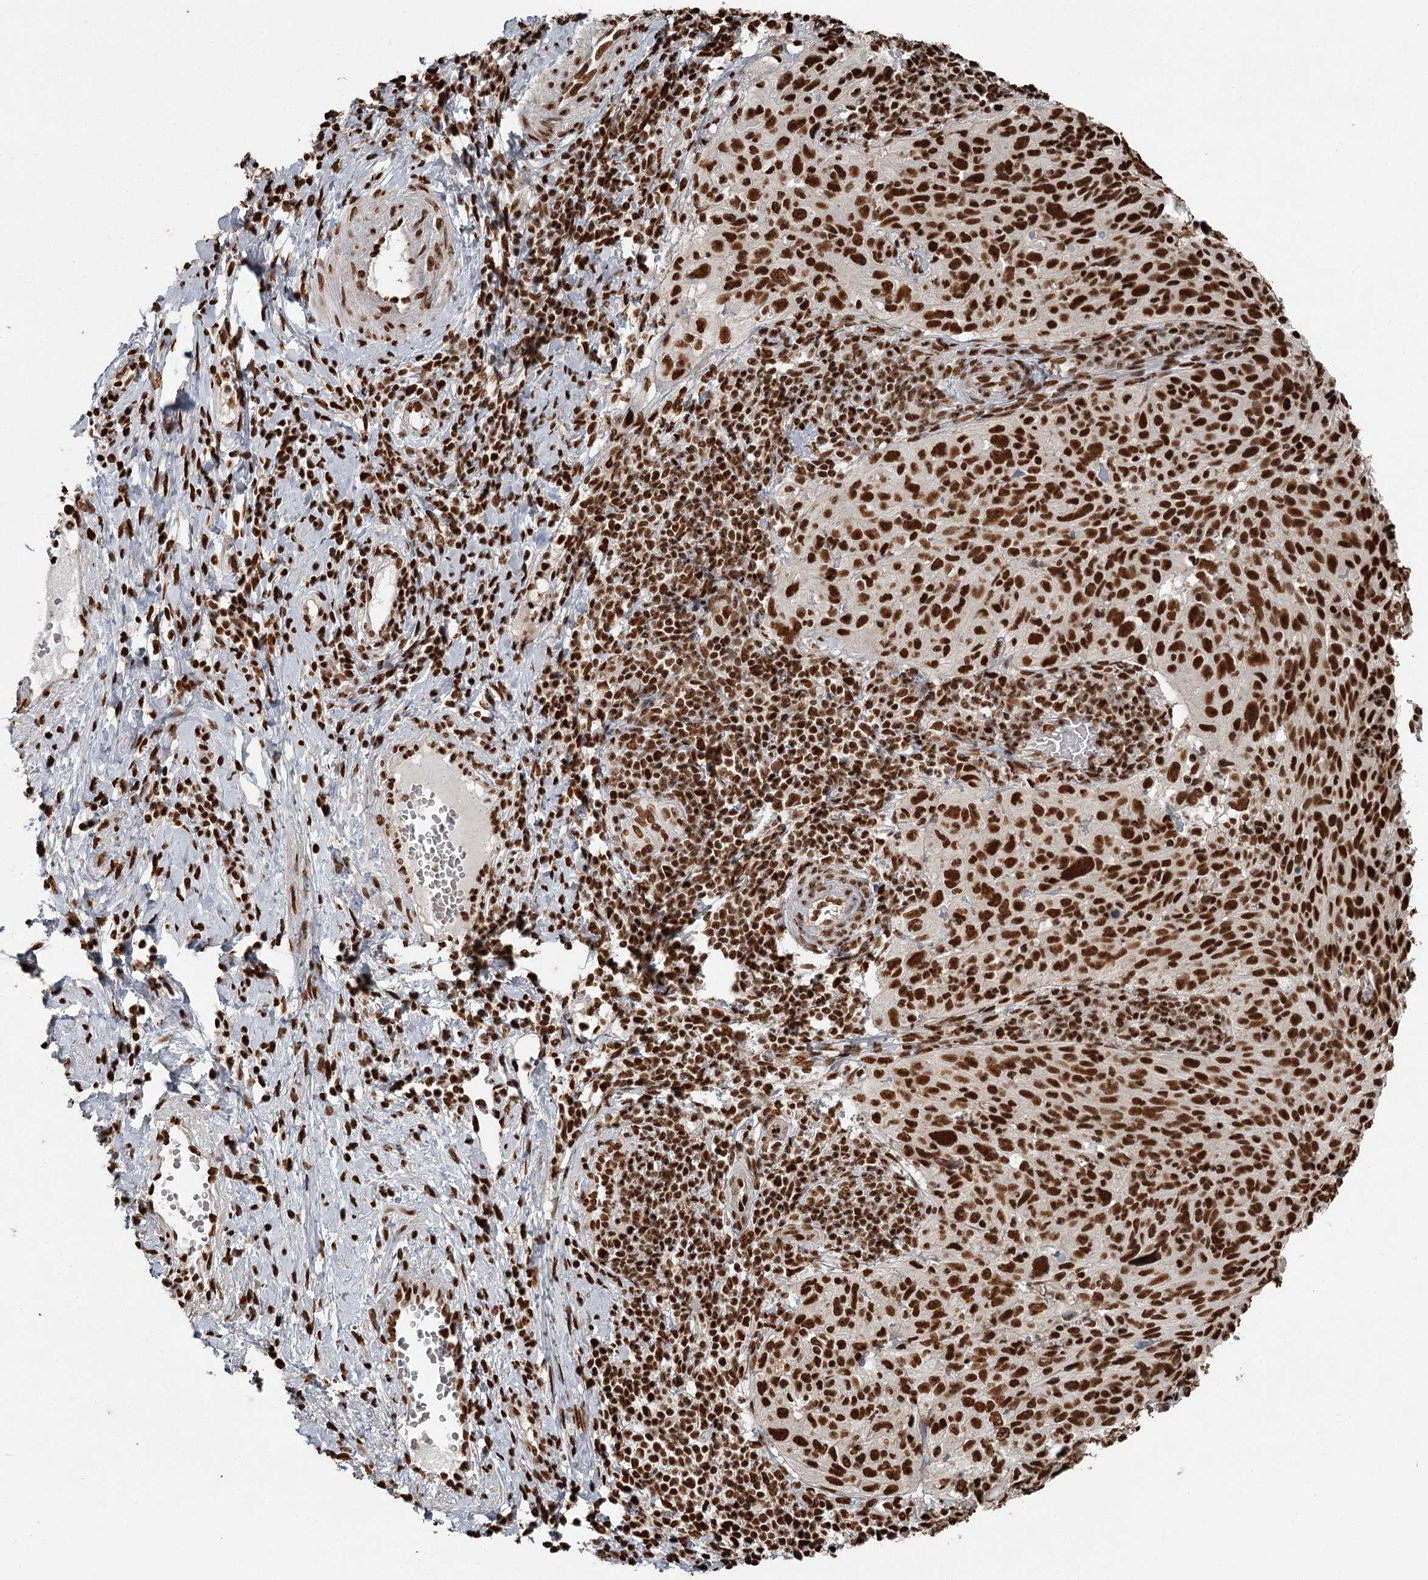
{"staining": {"intensity": "strong", "quantity": ">75%", "location": "nuclear"}, "tissue": "cervical cancer", "cell_type": "Tumor cells", "image_type": "cancer", "snomed": [{"axis": "morphology", "description": "Squamous cell carcinoma, NOS"}, {"axis": "topography", "description": "Cervix"}], "caption": "DAB (3,3'-diaminobenzidine) immunohistochemical staining of human cervical squamous cell carcinoma exhibits strong nuclear protein expression in approximately >75% of tumor cells. Using DAB (brown) and hematoxylin (blue) stains, captured at high magnification using brightfield microscopy.", "gene": "RBBP7", "patient": {"sex": "female", "age": 31}}